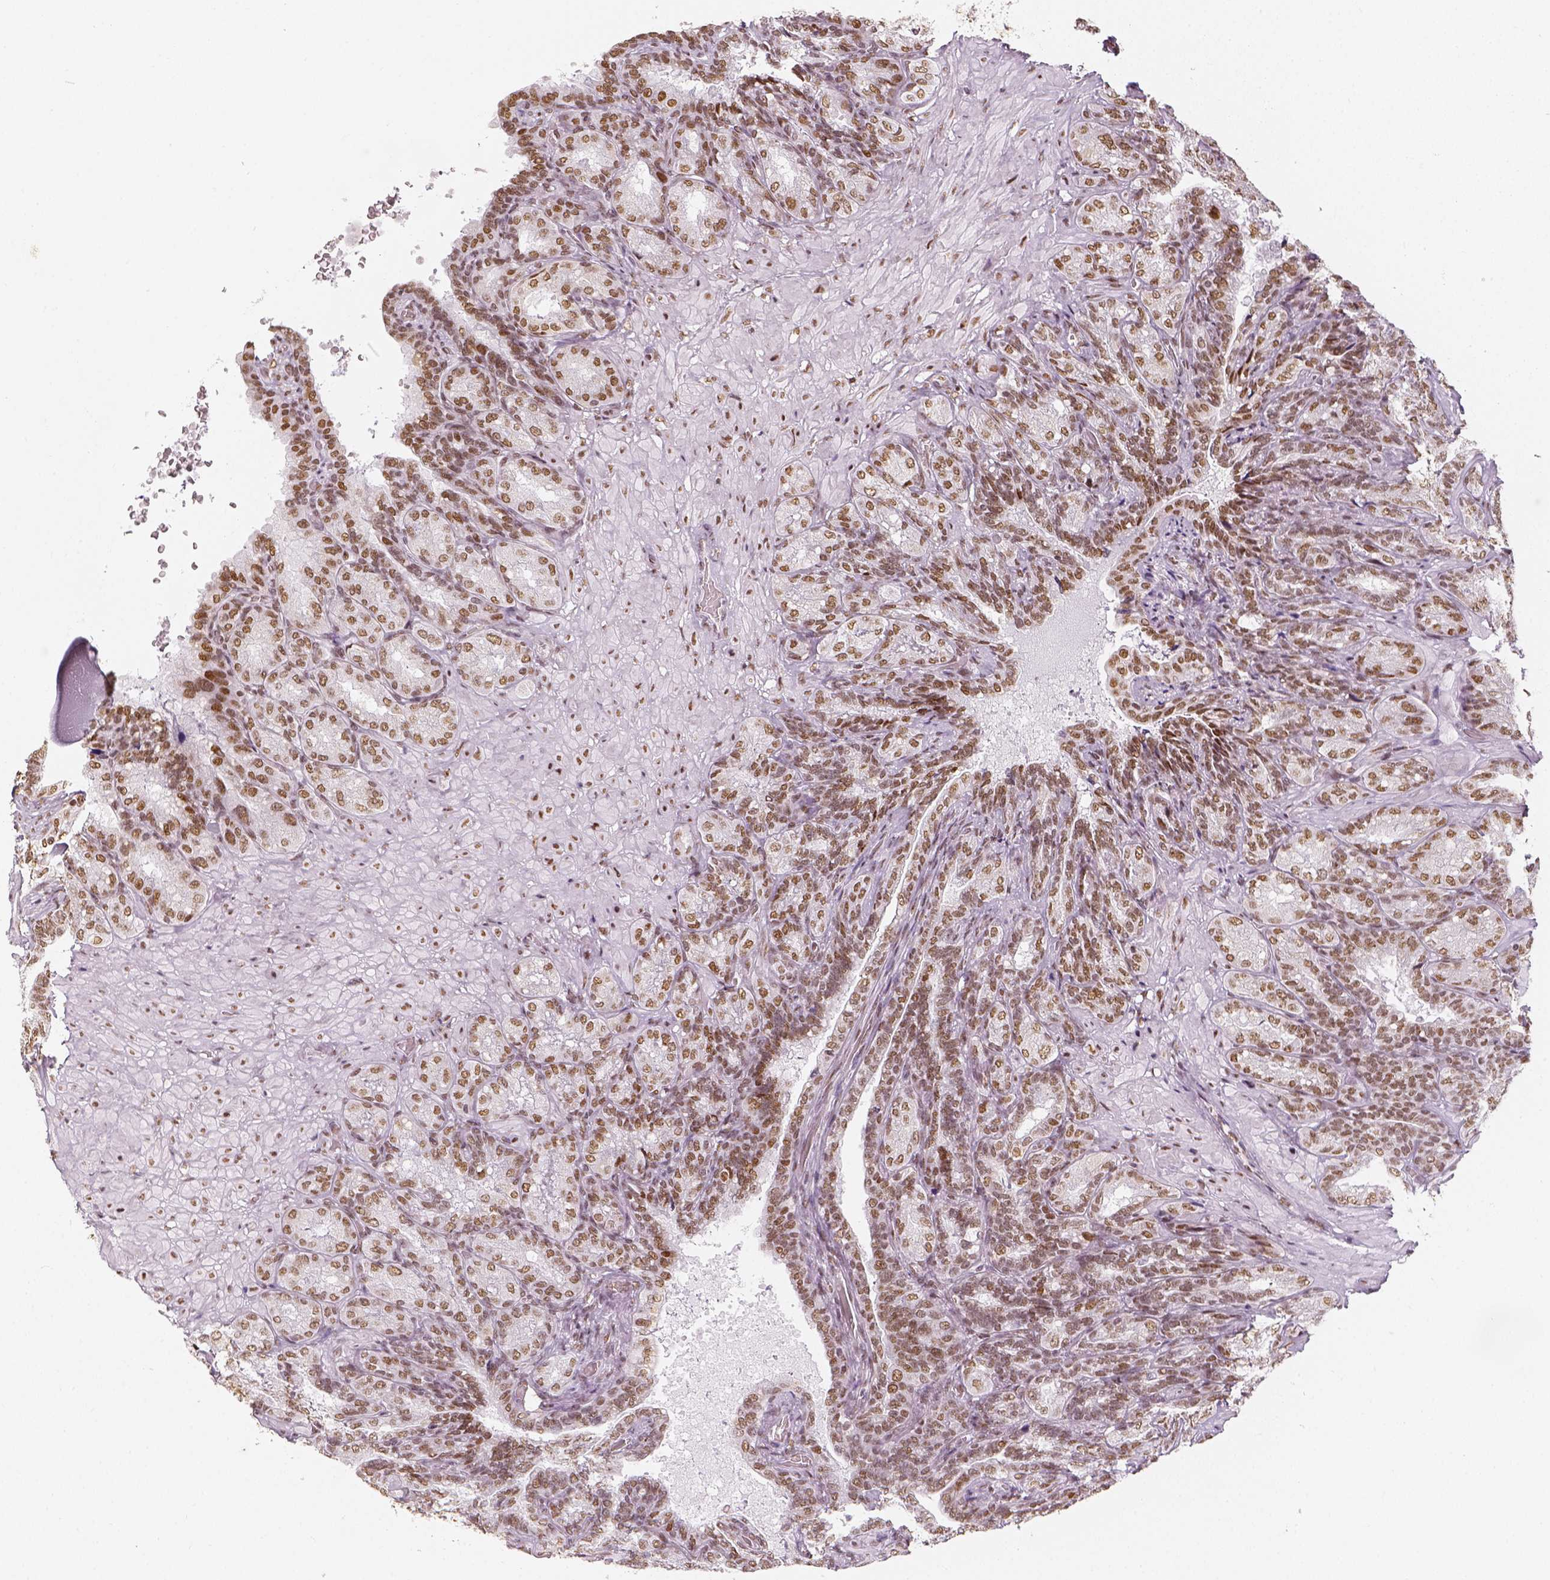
{"staining": {"intensity": "moderate", "quantity": "25%-75%", "location": "nuclear"}, "tissue": "seminal vesicle", "cell_type": "Glandular cells", "image_type": "normal", "snomed": [{"axis": "morphology", "description": "Normal tissue, NOS"}, {"axis": "topography", "description": "Seminal veicle"}], "caption": "Immunohistochemical staining of benign seminal vesicle shows 25%-75% levels of moderate nuclear protein positivity in approximately 25%-75% of glandular cells. The protein of interest is stained brown, and the nuclei are stained in blue (DAB (3,3'-diaminobenzidine) IHC with brightfield microscopy, high magnification).", "gene": "KDM5B", "patient": {"sex": "male", "age": 68}}